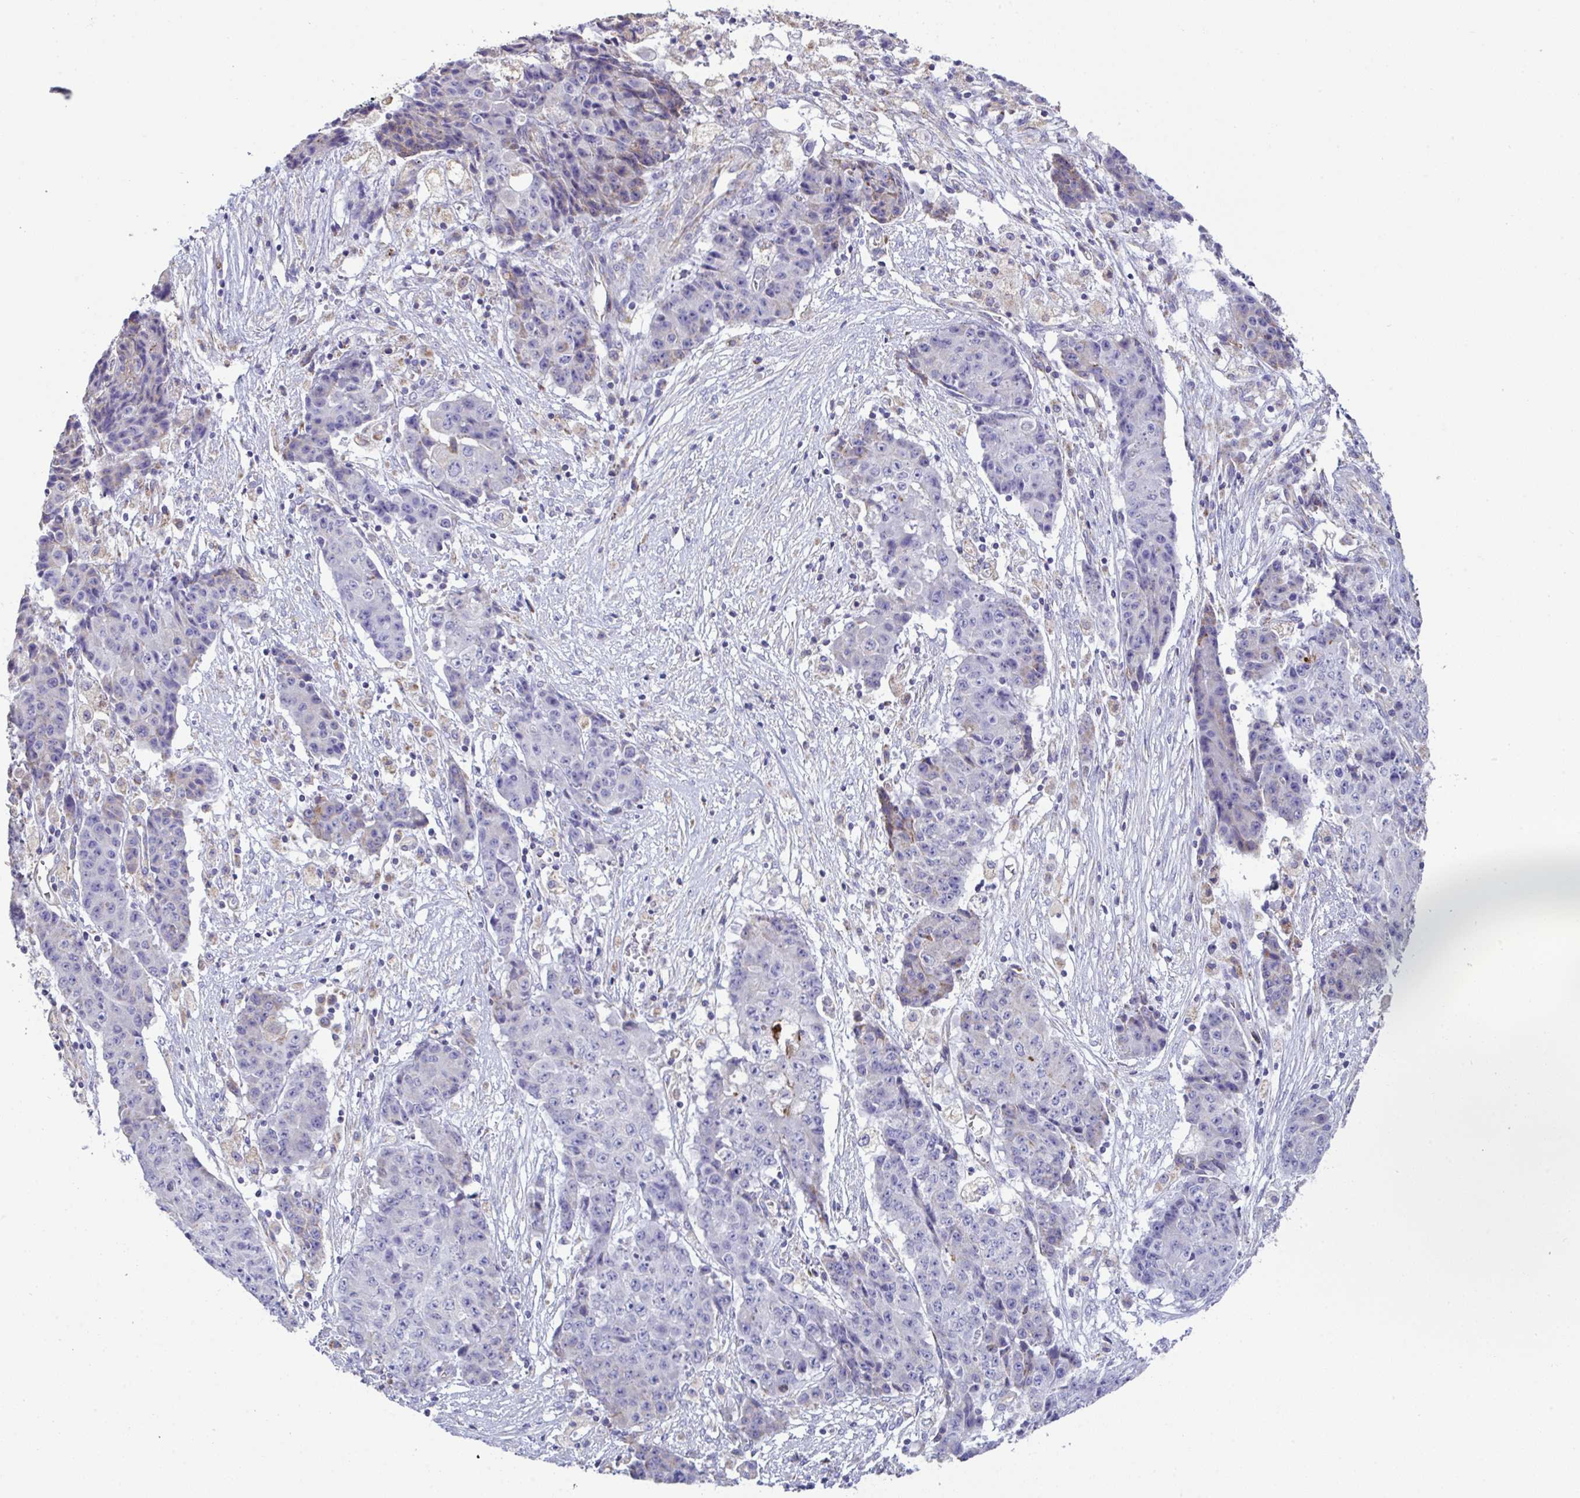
{"staining": {"intensity": "negative", "quantity": "none", "location": "none"}, "tissue": "ovarian cancer", "cell_type": "Tumor cells", "image_type": "cancer", "snomed": [{"axis": "morphology", "description": "Carcinoma, endometroid"}, {"axis": "topography", "description": "Ovary"}], "caption": "Tumor cells are negative for brown protein staining in endometroid carcinoma (ovarian).", "gene": "DOK7", "patient": {"sex": "female", "age": 42}}